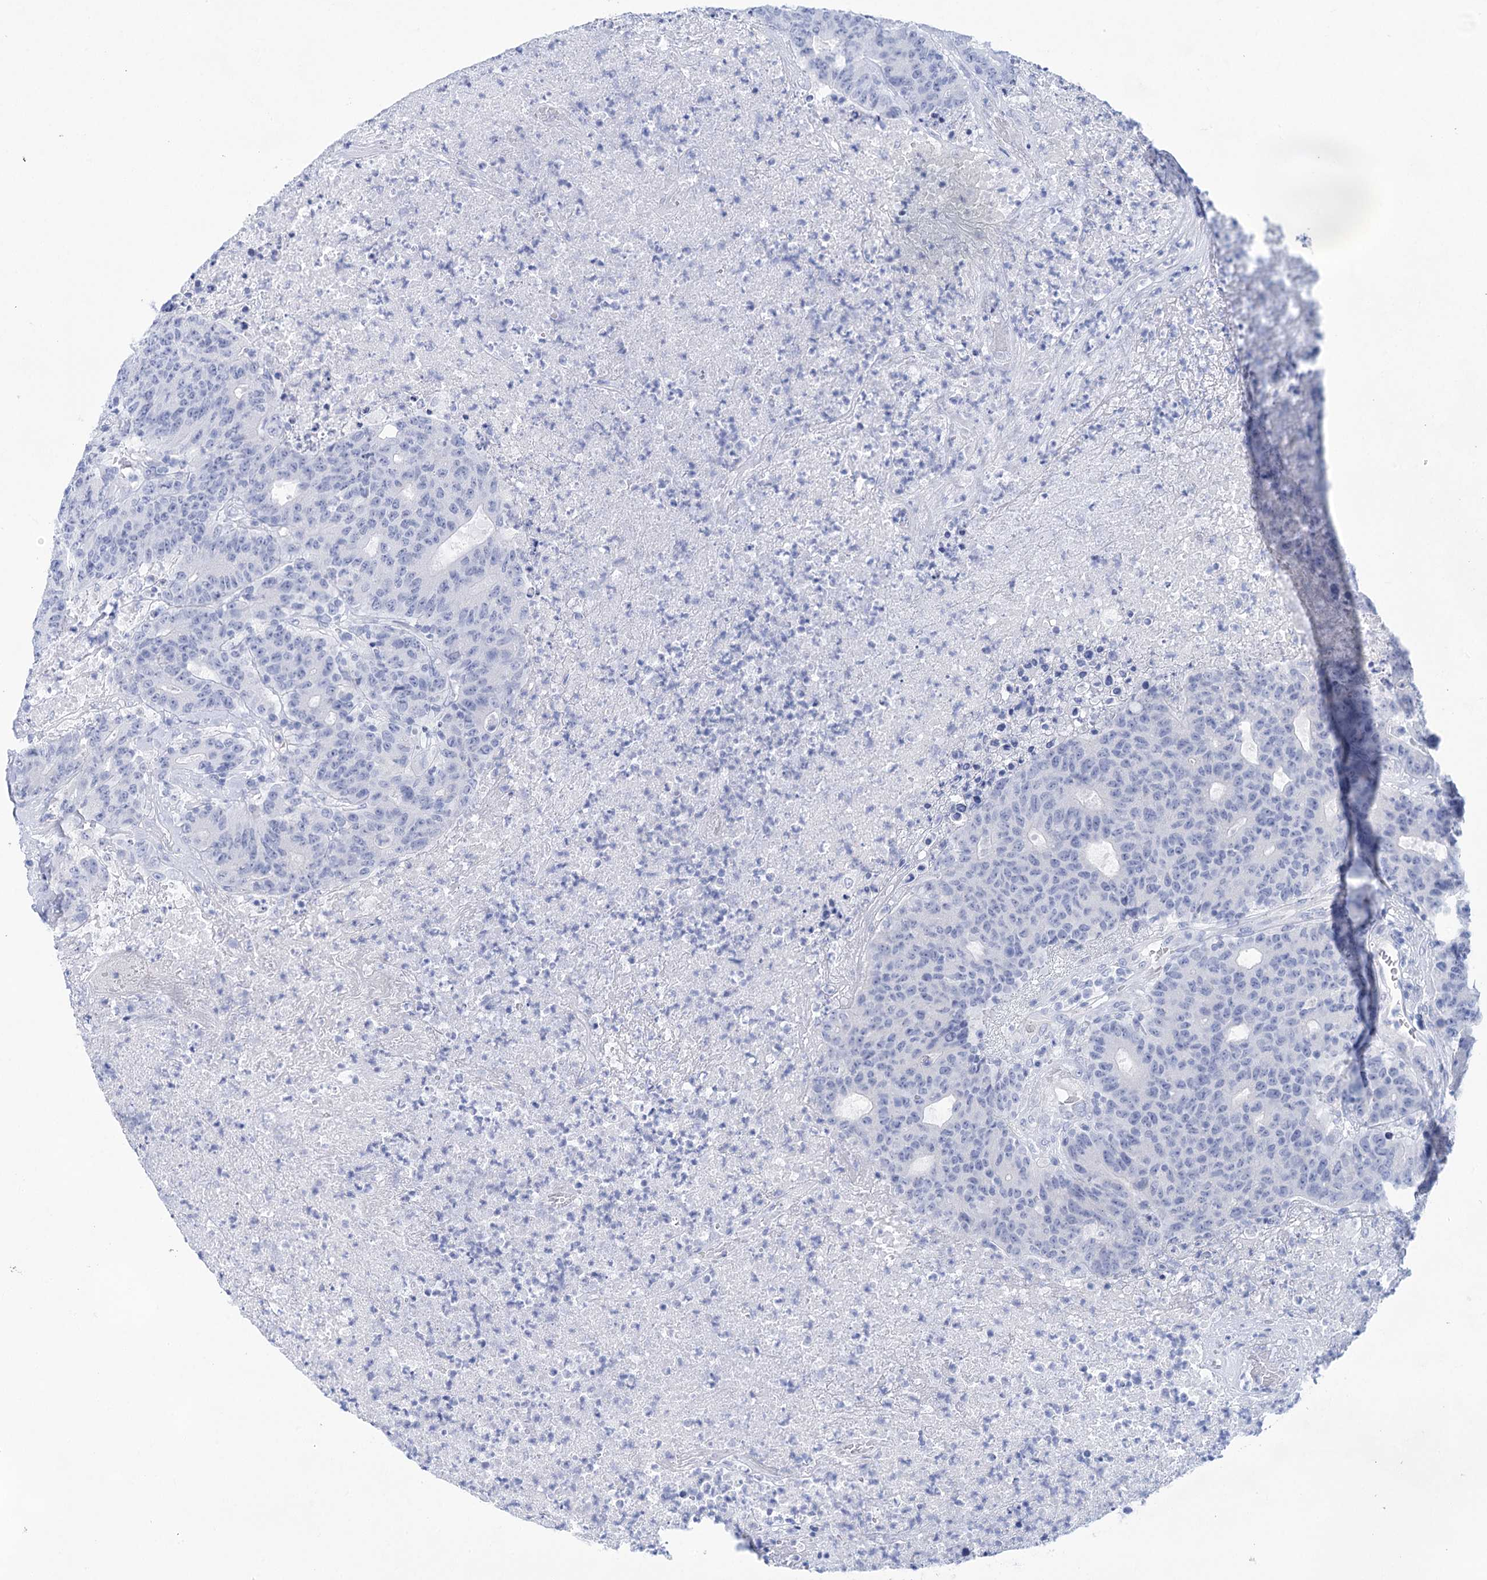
{"staining": {"intensity": "negative", "quantity": "none", "location": "none"}, "tissue": "colorectal cancer", "cell_type": "Tumor cells", "image_type": "cancer", "snomed": [{"axis": "morphology", "description": "Adenocarcinoma, NOS"}, {"axis": "topography", "description": "Colon"}], "caption": "An immunohistochemistry histopathology image of colorectal cancer (adenocarcinoma) is shown. There is no staining in tumor cells of colorectal cancer (adenocarcinoma).", "gene": "LALBA", "patient": {"sex": "female", "age": 75}}